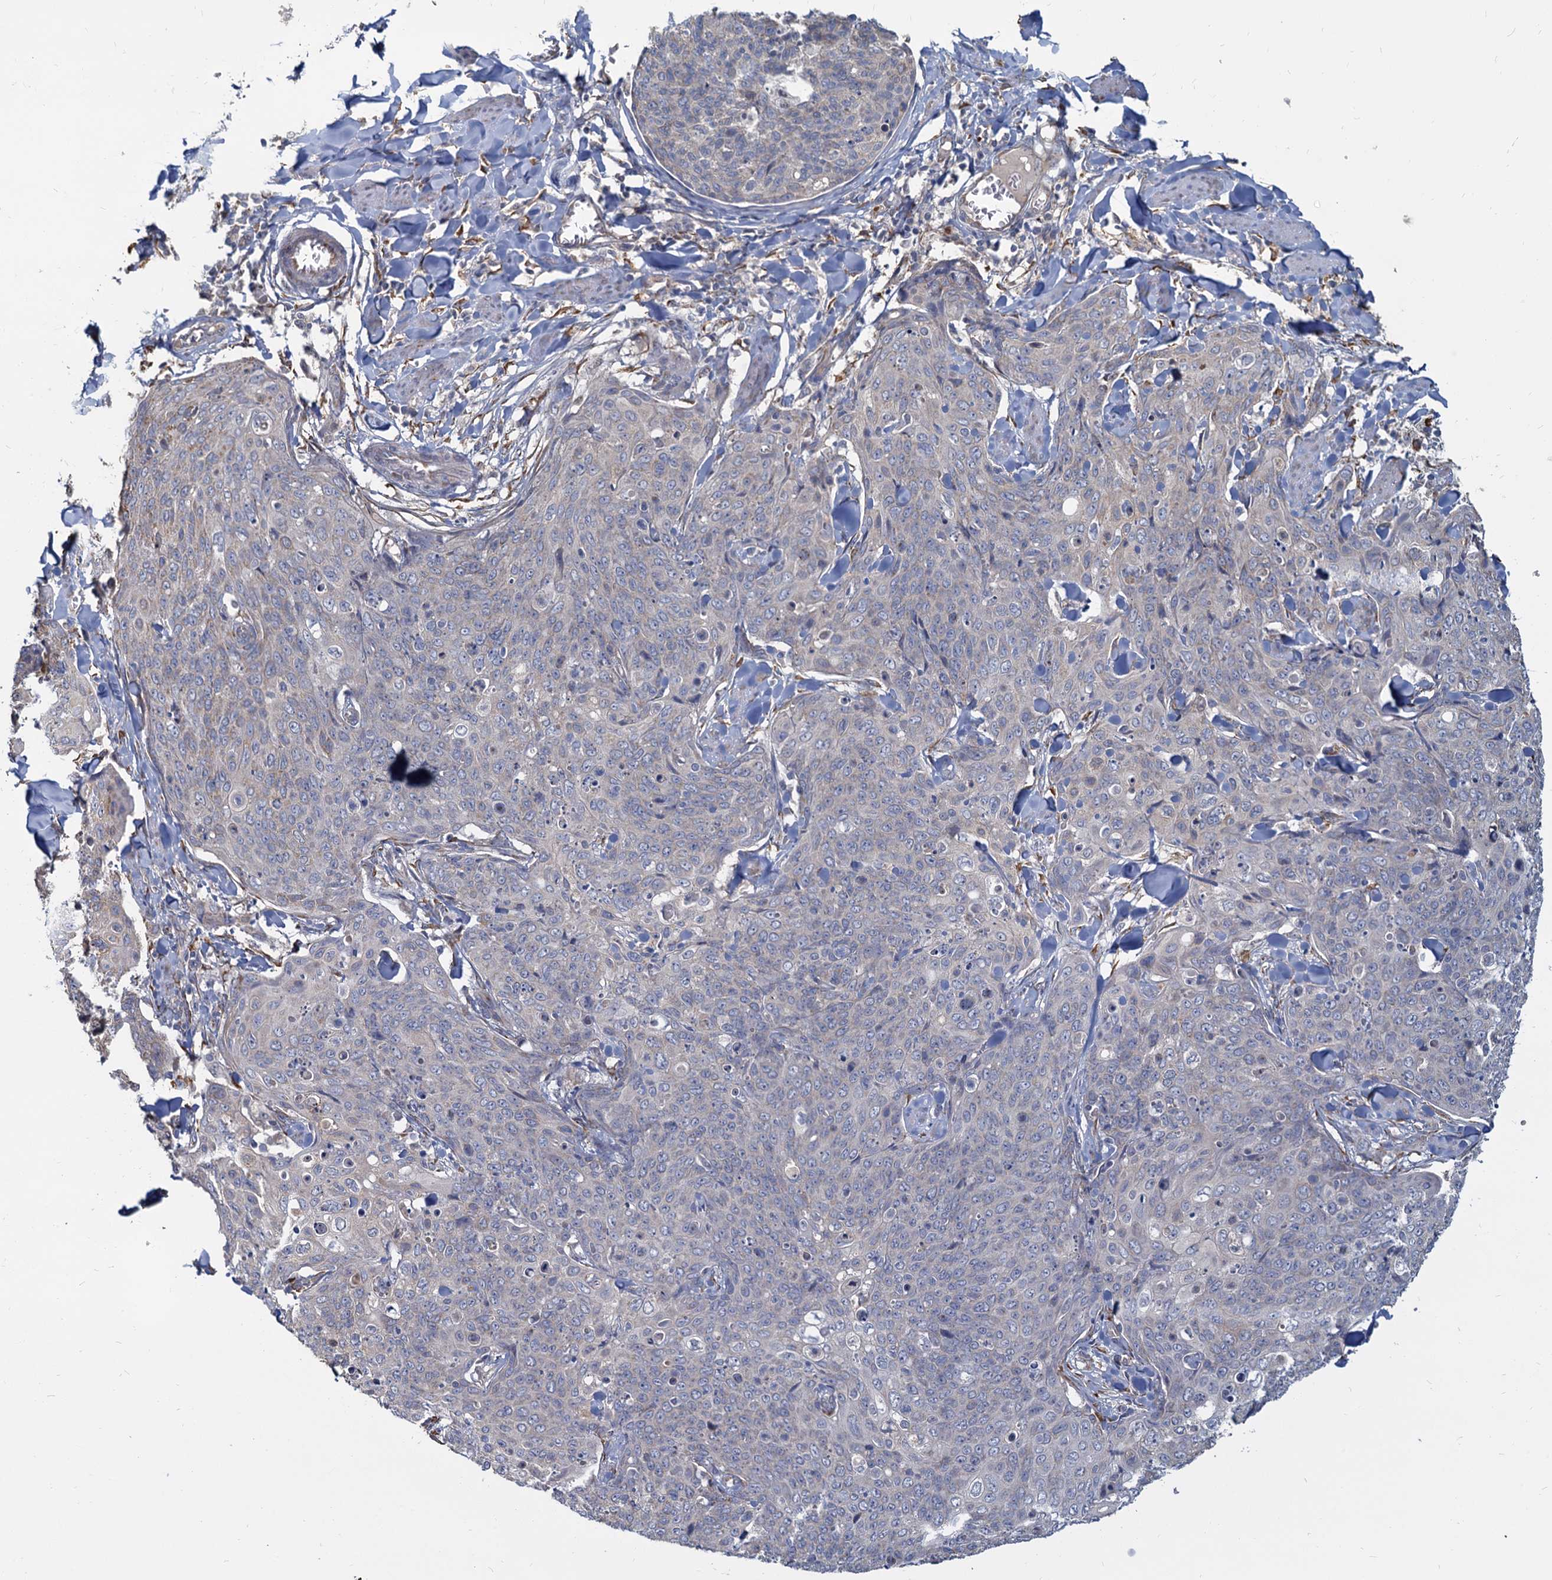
{"staining": {"intensity": "negative", "quantity": "none", "location": "none"}, "tissue": "skin cancer", "cell_type": "Tumor cells", "image_type": "cancer", "snomed": [{"axis": "morphology", "description": "Squamous cell carcinoma, NOS"}, {"axis": "topography", "description": "Skin"}, {"axis": "topography", "description": "Vulva"}], "caption": "DAB (3,3'-diaminobenzidine) immunohistochemical staining of skin cancer displays no significant positivity in tumor cells.", "gene": "LRRC51", "patient": {"sex": "female", "age": 85}}